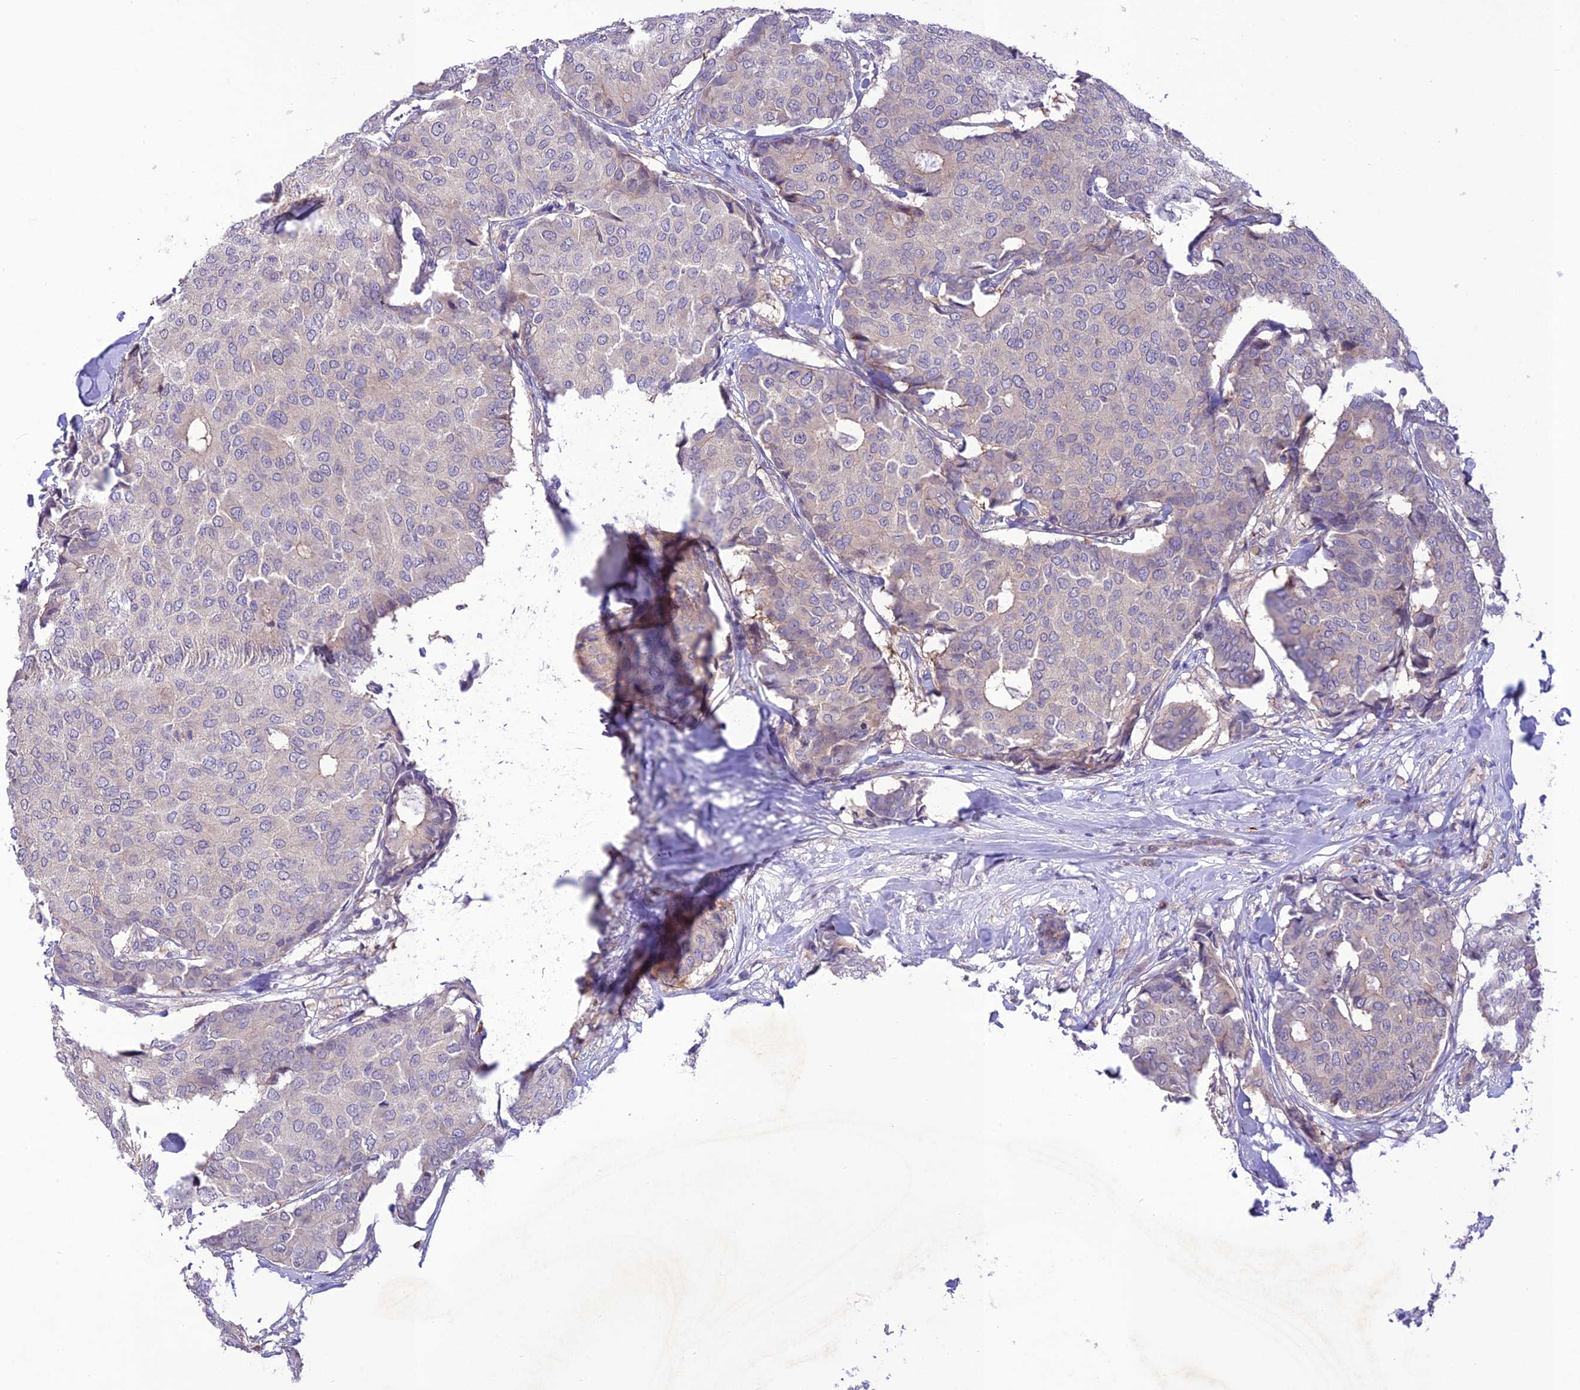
{"staining": {"intensity": "negative", "quantity": "none", "location": "none"}, "tissue": "breast cancer", "cell_type": "Tumor cells", "image_type": "cancer", "snomed": [{"axis": "morphology", "description": "Duct carcinoma"}, {"axis": "topography", "description": "Breast"}], "caption": "IHC micrograph of breast cancer (invasive ductal carcinoma) stained for a protein (brown), which exhibits no staining in tumor cells.", "gene": "ANKRD52", "patient": {"sex": "female", "age": 75}}